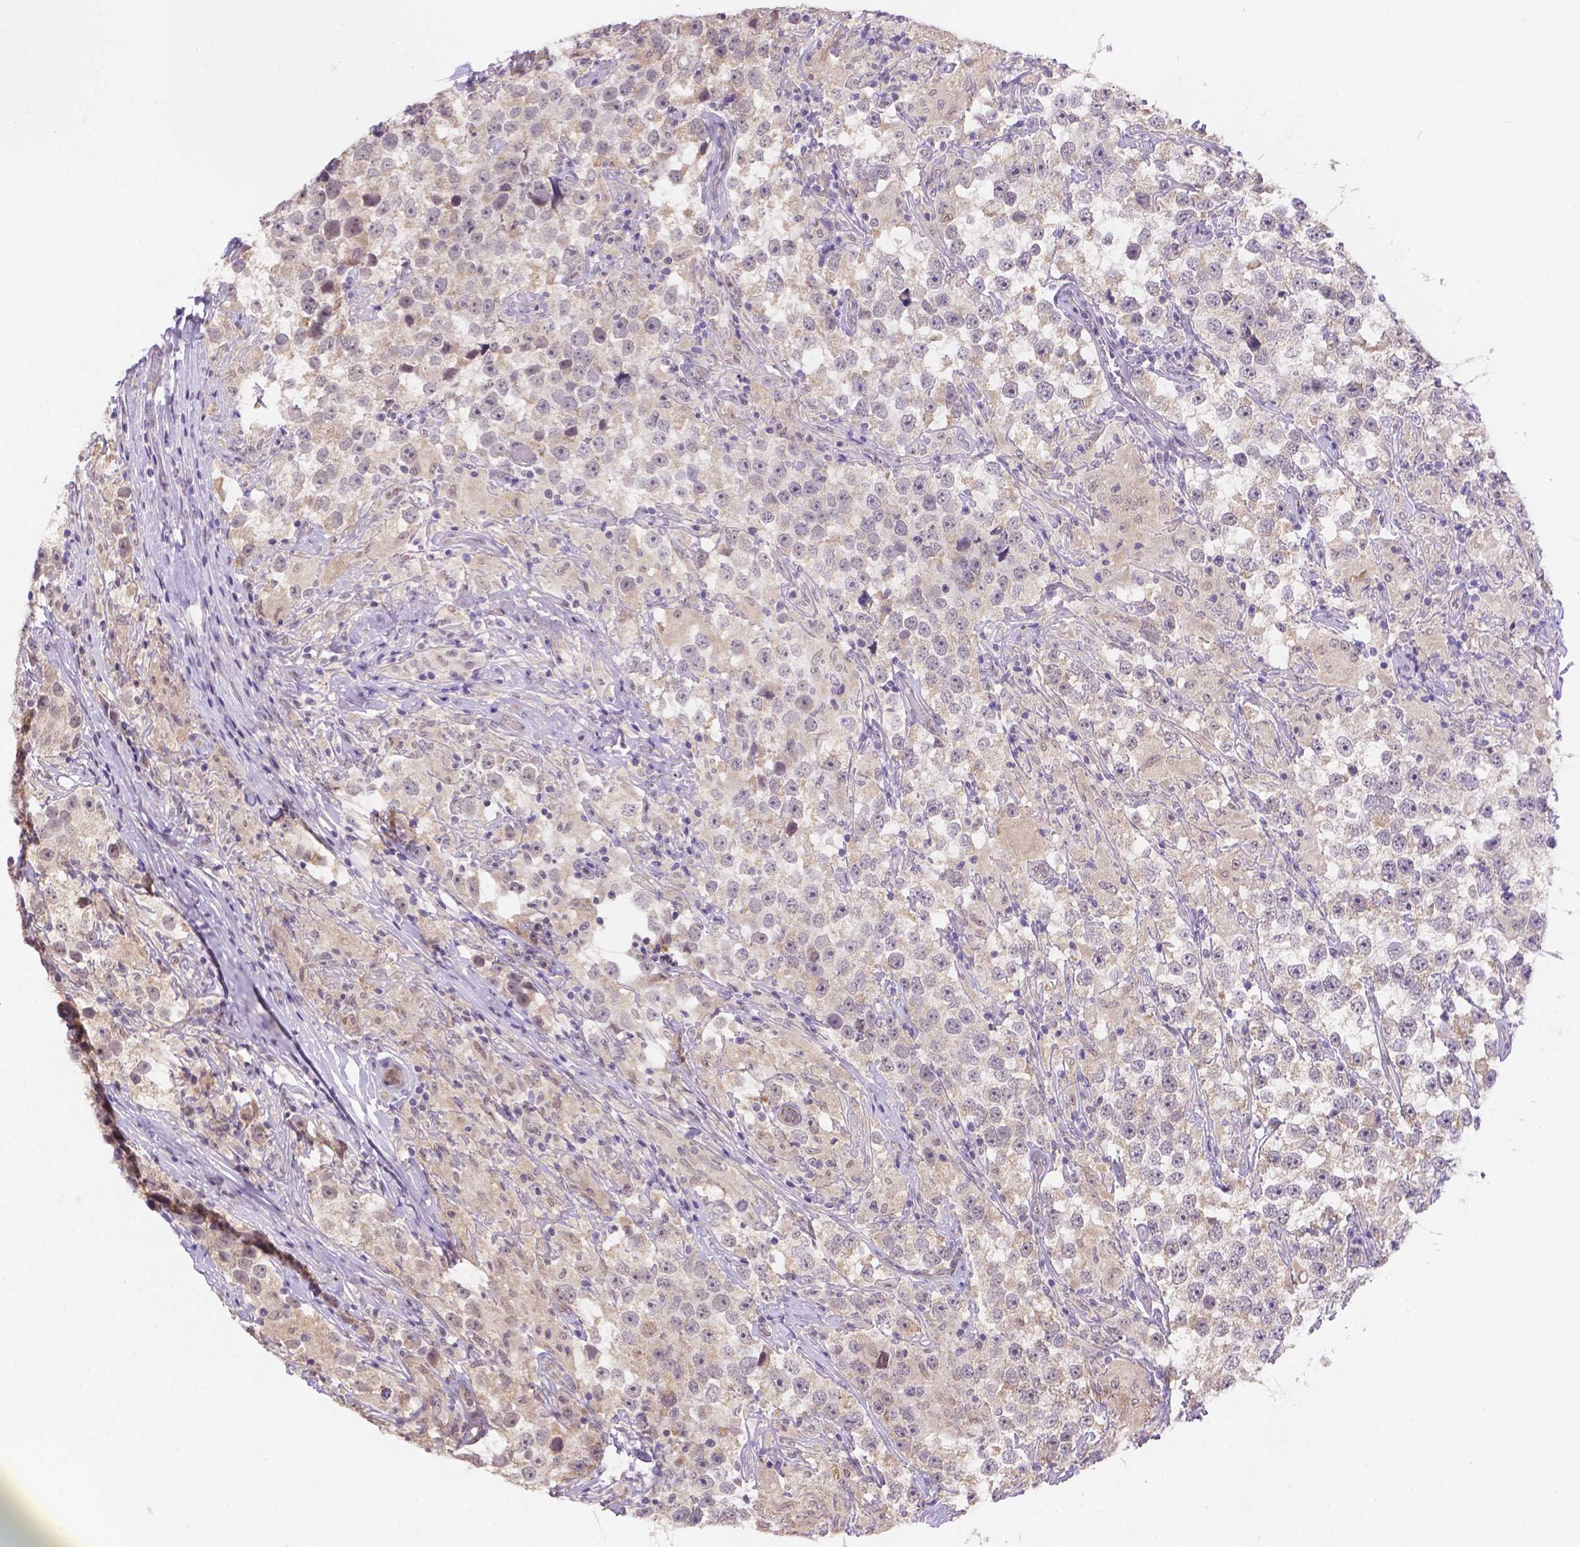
{"staining": {"intensity": "weak", "quantity": ">75%", "location": "cytoplasmic/membranous"}, "tissue": "testis cancer", "cell_type": "Tumor cells", "image_type": "cancer", "snomed": [{"axis": "morphology", "description": "Seminoma, NOS"}, {"axis": "topography", "description": "Testis"}], "caption": "A low amount of weak cytoplasmic/membranous staining is appreciated in approximately >75% of tumor cells in testis cancer tissue.", "gene": "NXPE2", "patient": {"sex": "male", "age": 46}}